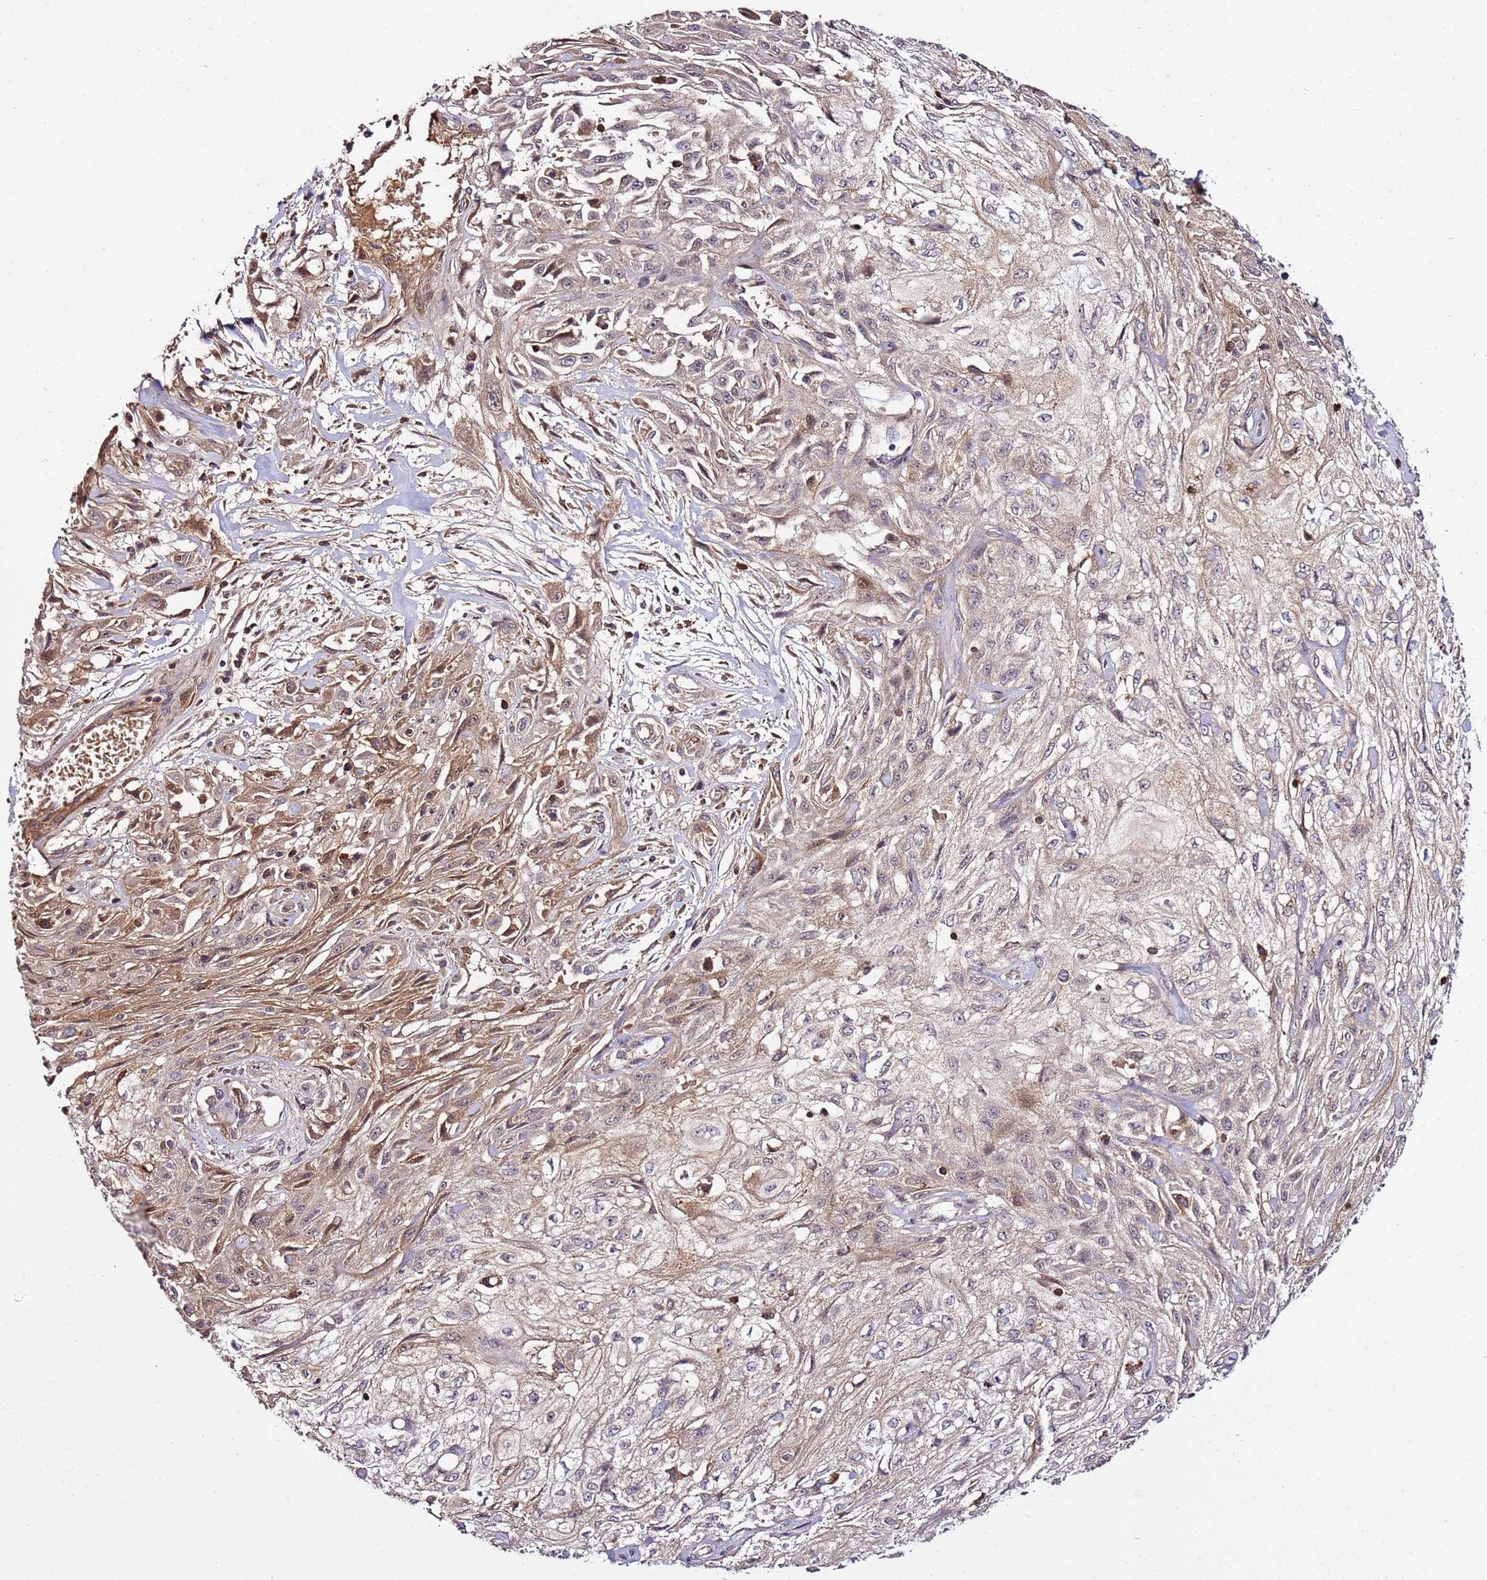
{"staining": {"intensity": "moderate", "quantity": "25%-75%", "location": "cytoplasmic/membranous,nuclear"}, "tissue": "skin cancer", "cell_type": "Tumor cells", "image_type": "cancer", "snomed": [{"axis": "morphology", "description": "Squamous cell carcinoma, NOS"}, {"axis": "morphology", "description": "Squamous cell carcinoma, metastatic, NOS"}, {"axis": "topography", "description": "Skin"}, {"axis": "topography", "description": "Lymph node"}], "caption": "Moderate cytoplasmic/membranous and nuclear staining is seen in approximately 25%-75% of tumor cells in skin cancer (metastatic squamous cell carcinoma). (DAB = brown stain, brightfield microscopy at high magnification).", "gene": "ZNF624", "patient": {"sex": "male", "age": 75}}